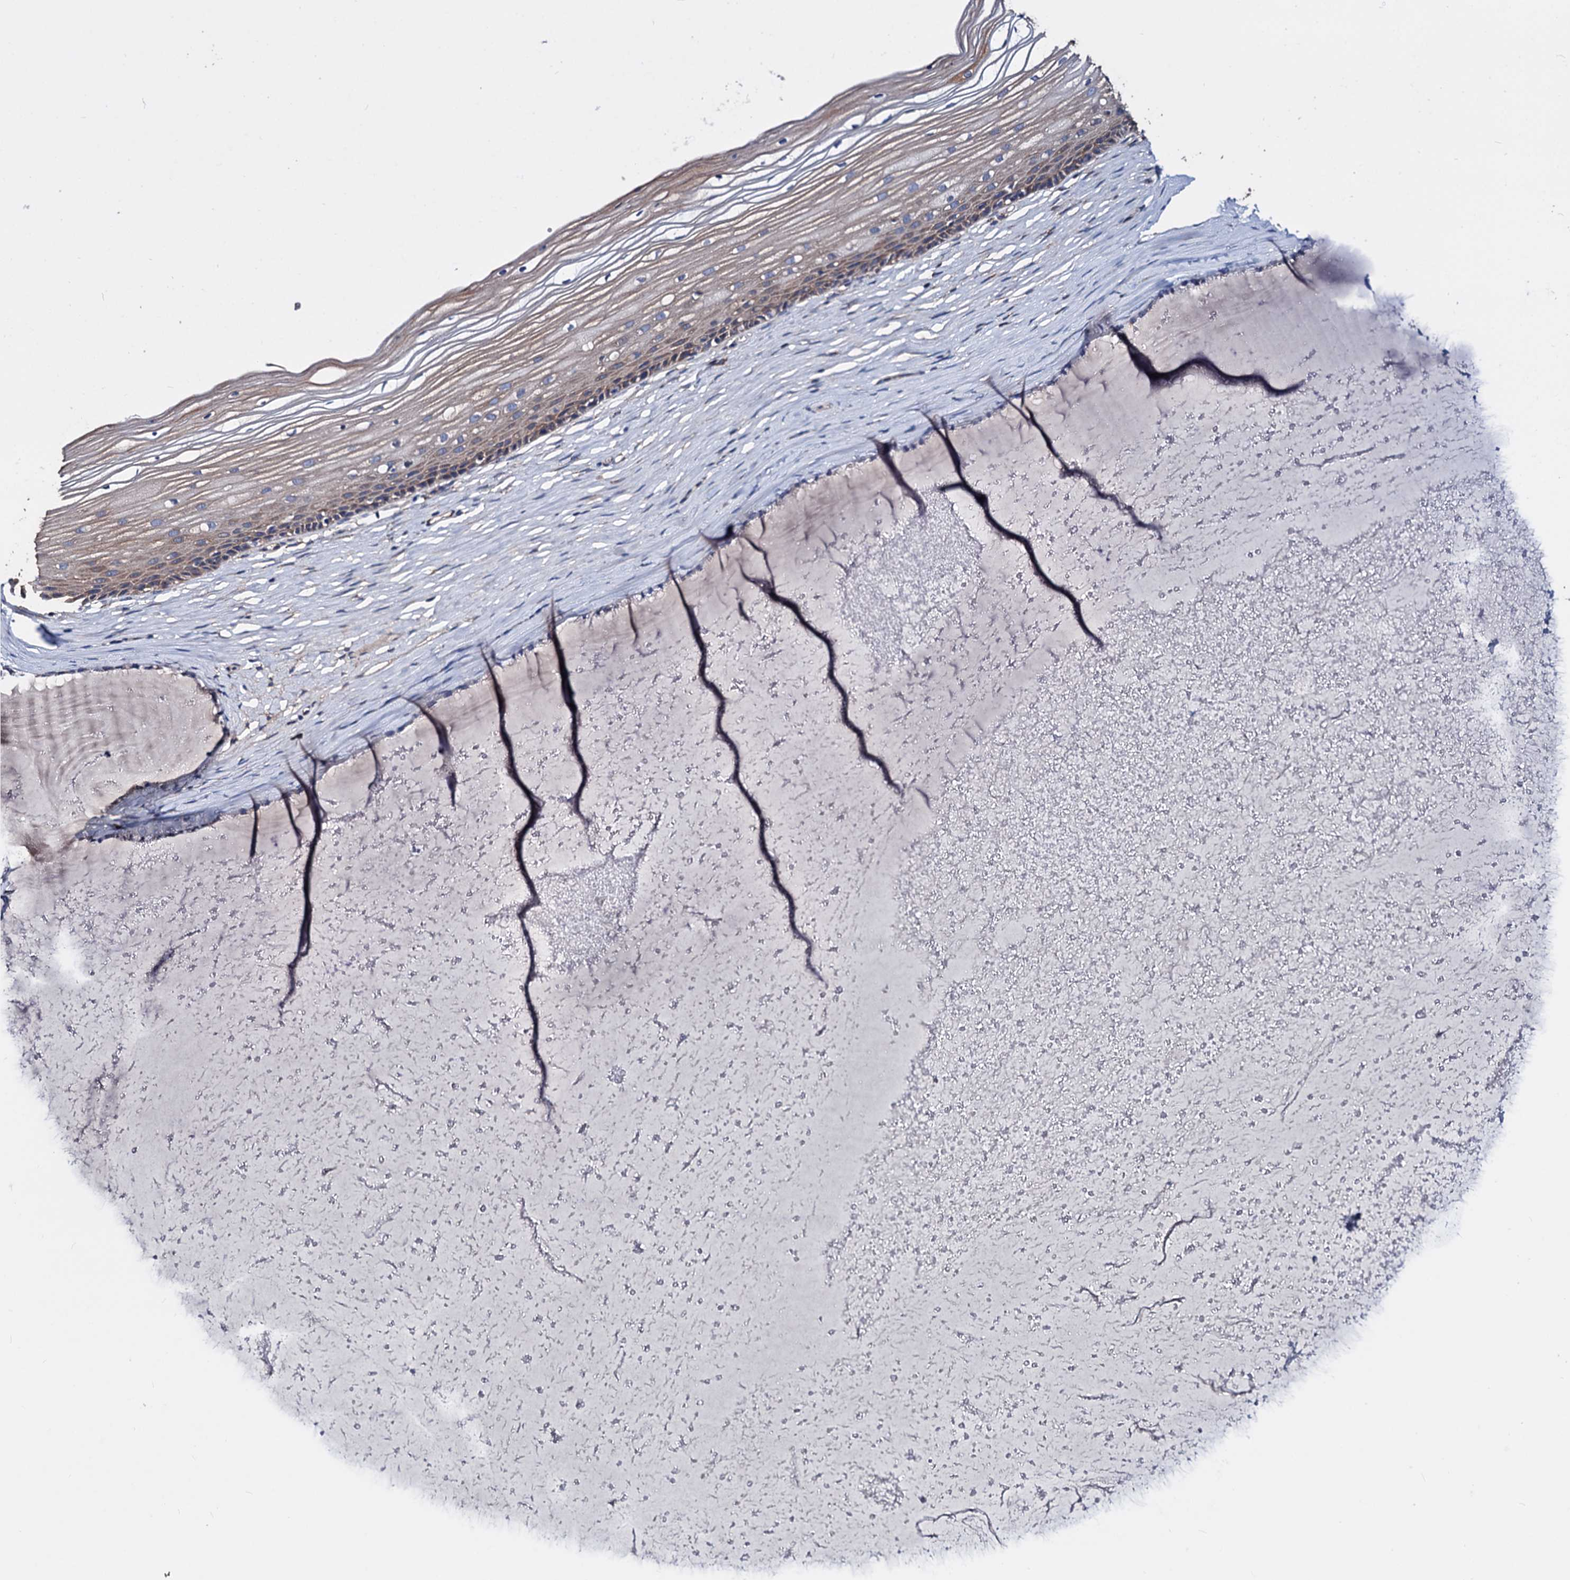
{"staining": {"intensity": "moderate", "quantity": "25%-75%", "location": "cytoplasmic/membranous"}, "tissue": "vagina", "cell_type": "Squamous epithelial cells", "image_type": "normal", "snomed": [{"axis": "morphology", "description": "Normal tissue, NOS"}, {"axis": "topography", "description": "Vagina"}, {"axis": "topography", "description": "Cervix"}], "caption": "This is a photomicrograph of immunohistochemistry staining of benign vagina, which shows moderate staining in the cytoplasmic/membranous of squamous epithelial cells.", "gene": "AKAP11", "patient": {"sex": "female", "age": 40}}